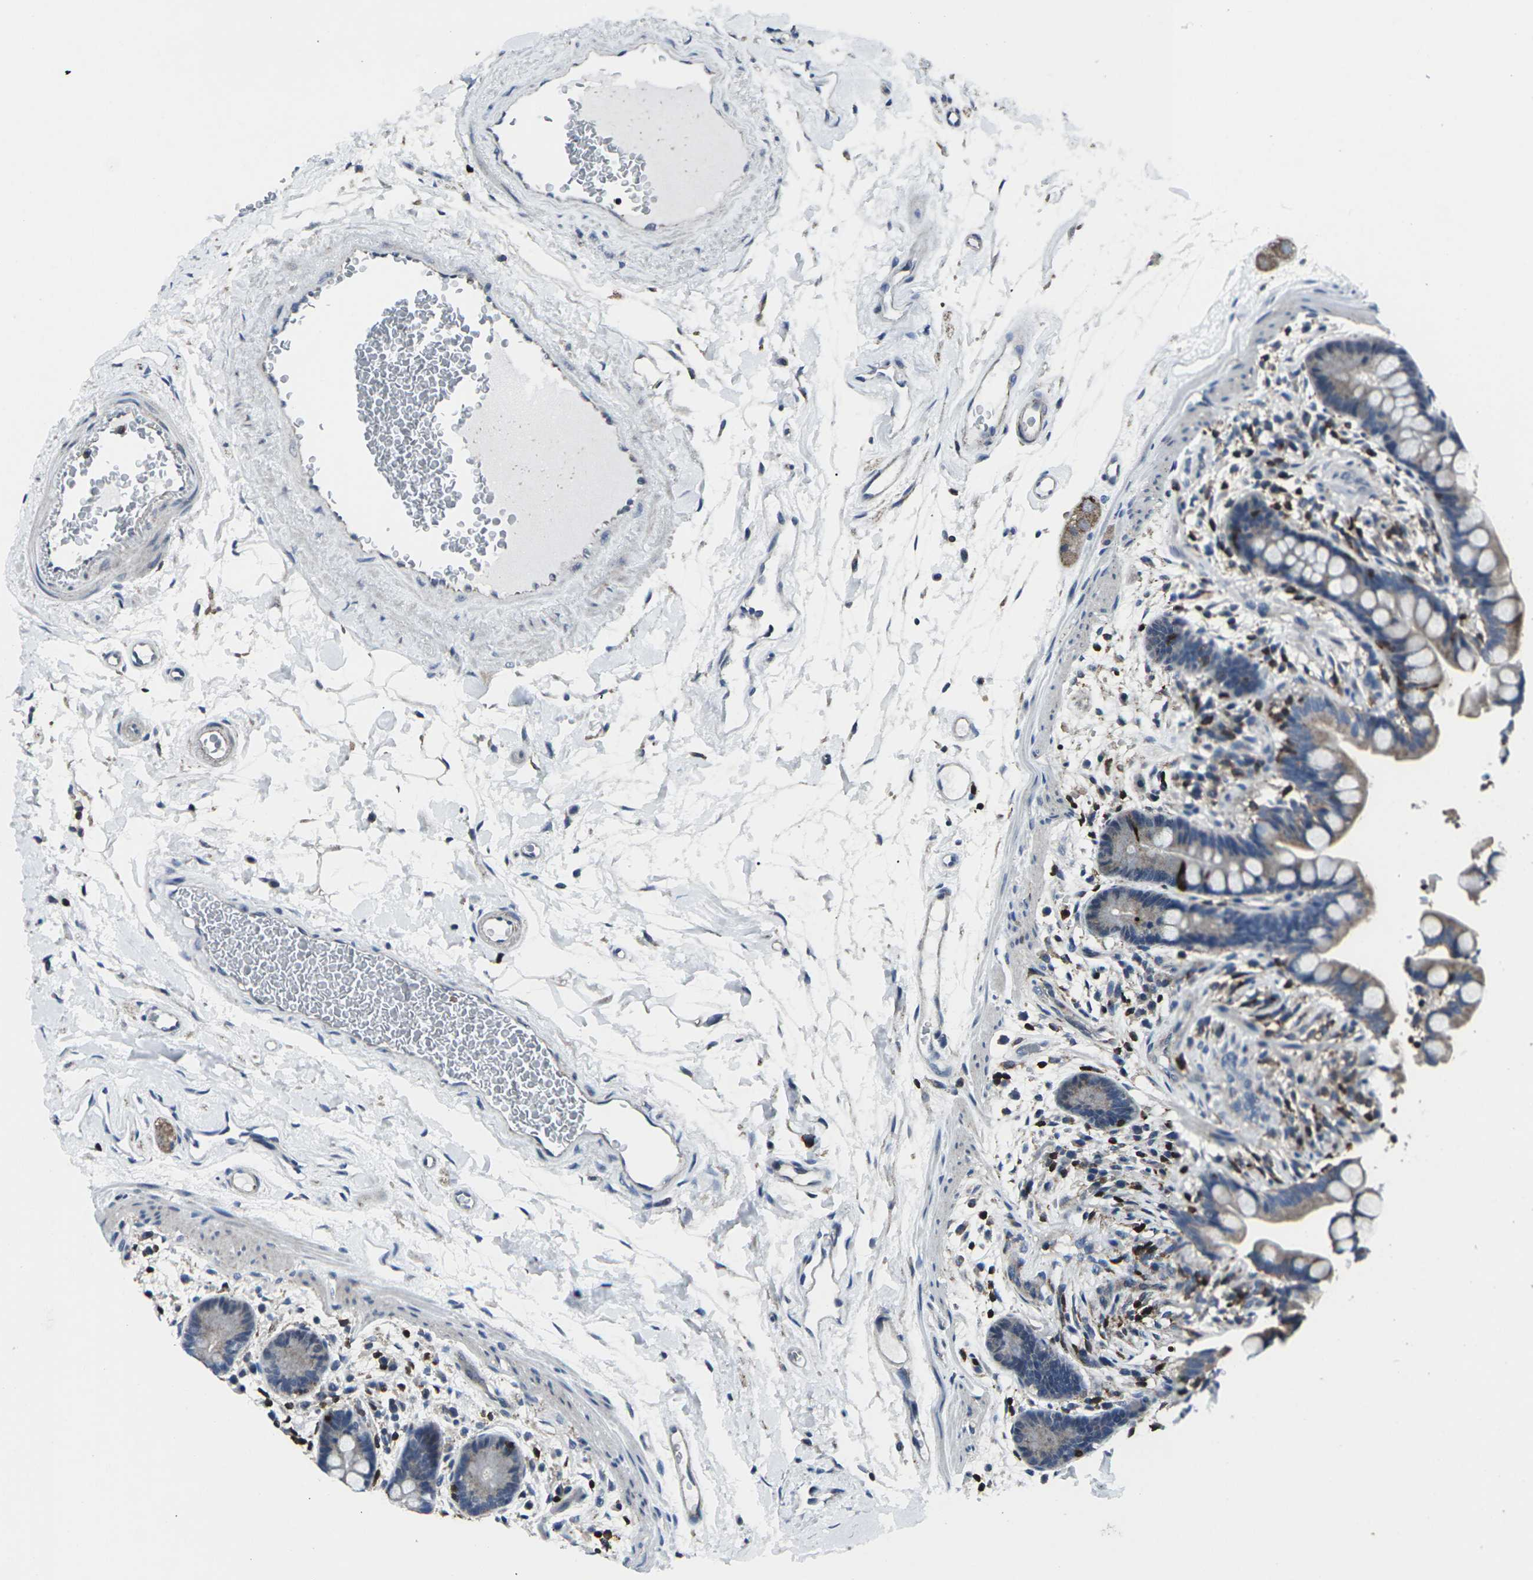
{"staining": {"intensity": "weak", "quantity": "25%-75%", "location": "cytoplasmic/membranous"}, "tissue": "colon", "cell_type": "Endothelial cells", "image_type": "normal", "snomed": [{"axis": "morphology", "description": "Normal tissue, NOS"}, {"axis": "topography", "description": "Colon"}], "caption": "Immunohistochemical staining of normal human colon reveals 25%-75% levels of weak cytoplasmic/membranous protein positivity in about 25%-75% of endothelial cells. Nuclei are stained in blue.", "gene": "STAT4", "patient": {"sex": "male", "age": 73}}